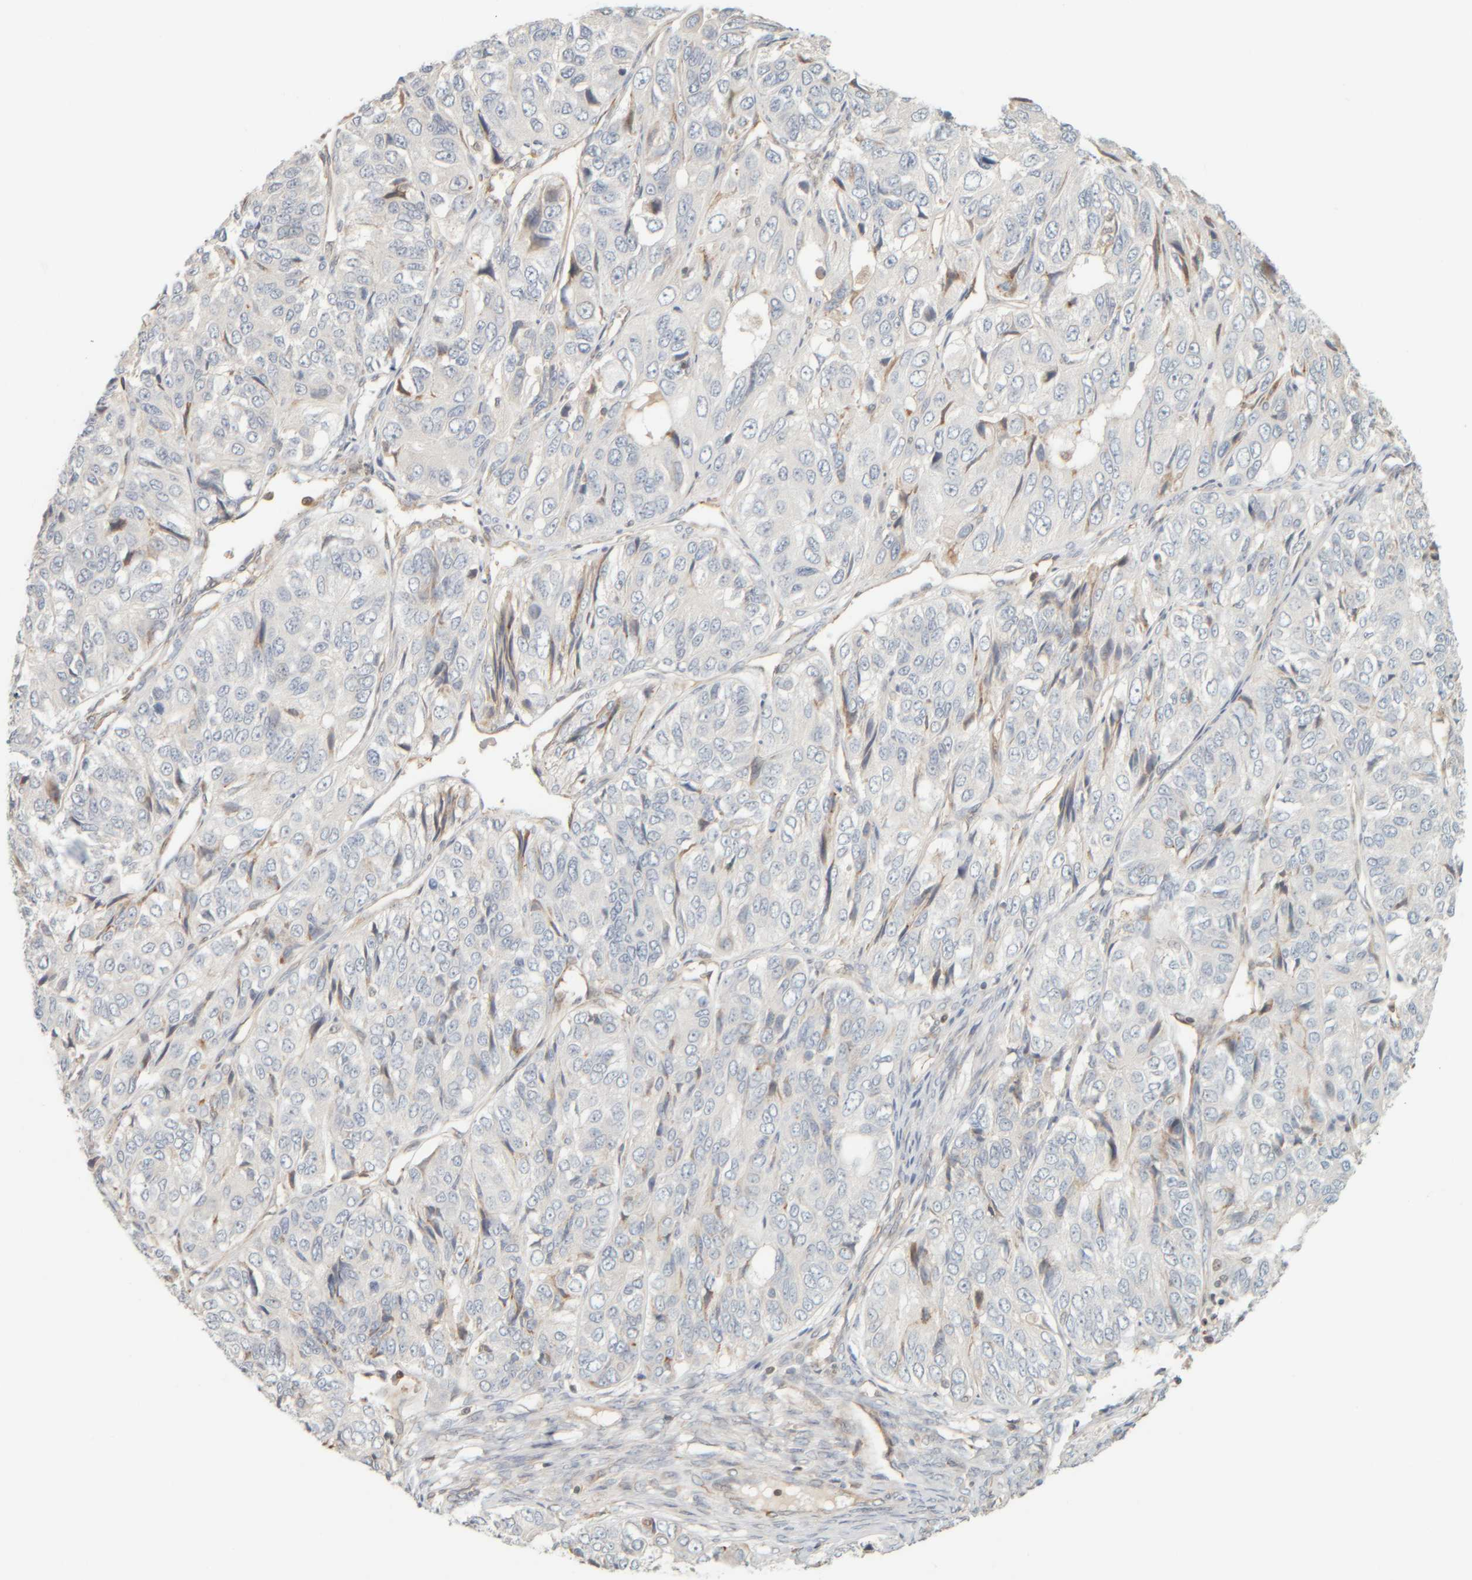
{"staining": {"intensity": "negative", "quantity": "none", "location": "none"}, "tissue": "ovarian cancer", "cell_type": "Tumor cells", "image_type": "cancer", "snomed": [{"axis": "morphology", "description": "Carcinoma, endometroid"}, {"axis": "topography", "description": "Ovary"}], "caption": "DAB immunohistochemical staining of human endometroid carcinoma (ovarian) demonstrates no significant positivity in tumor cells.", "gene": "PTGES3L-AARSD1", "patient": {"sex": "female", "age": 51}}